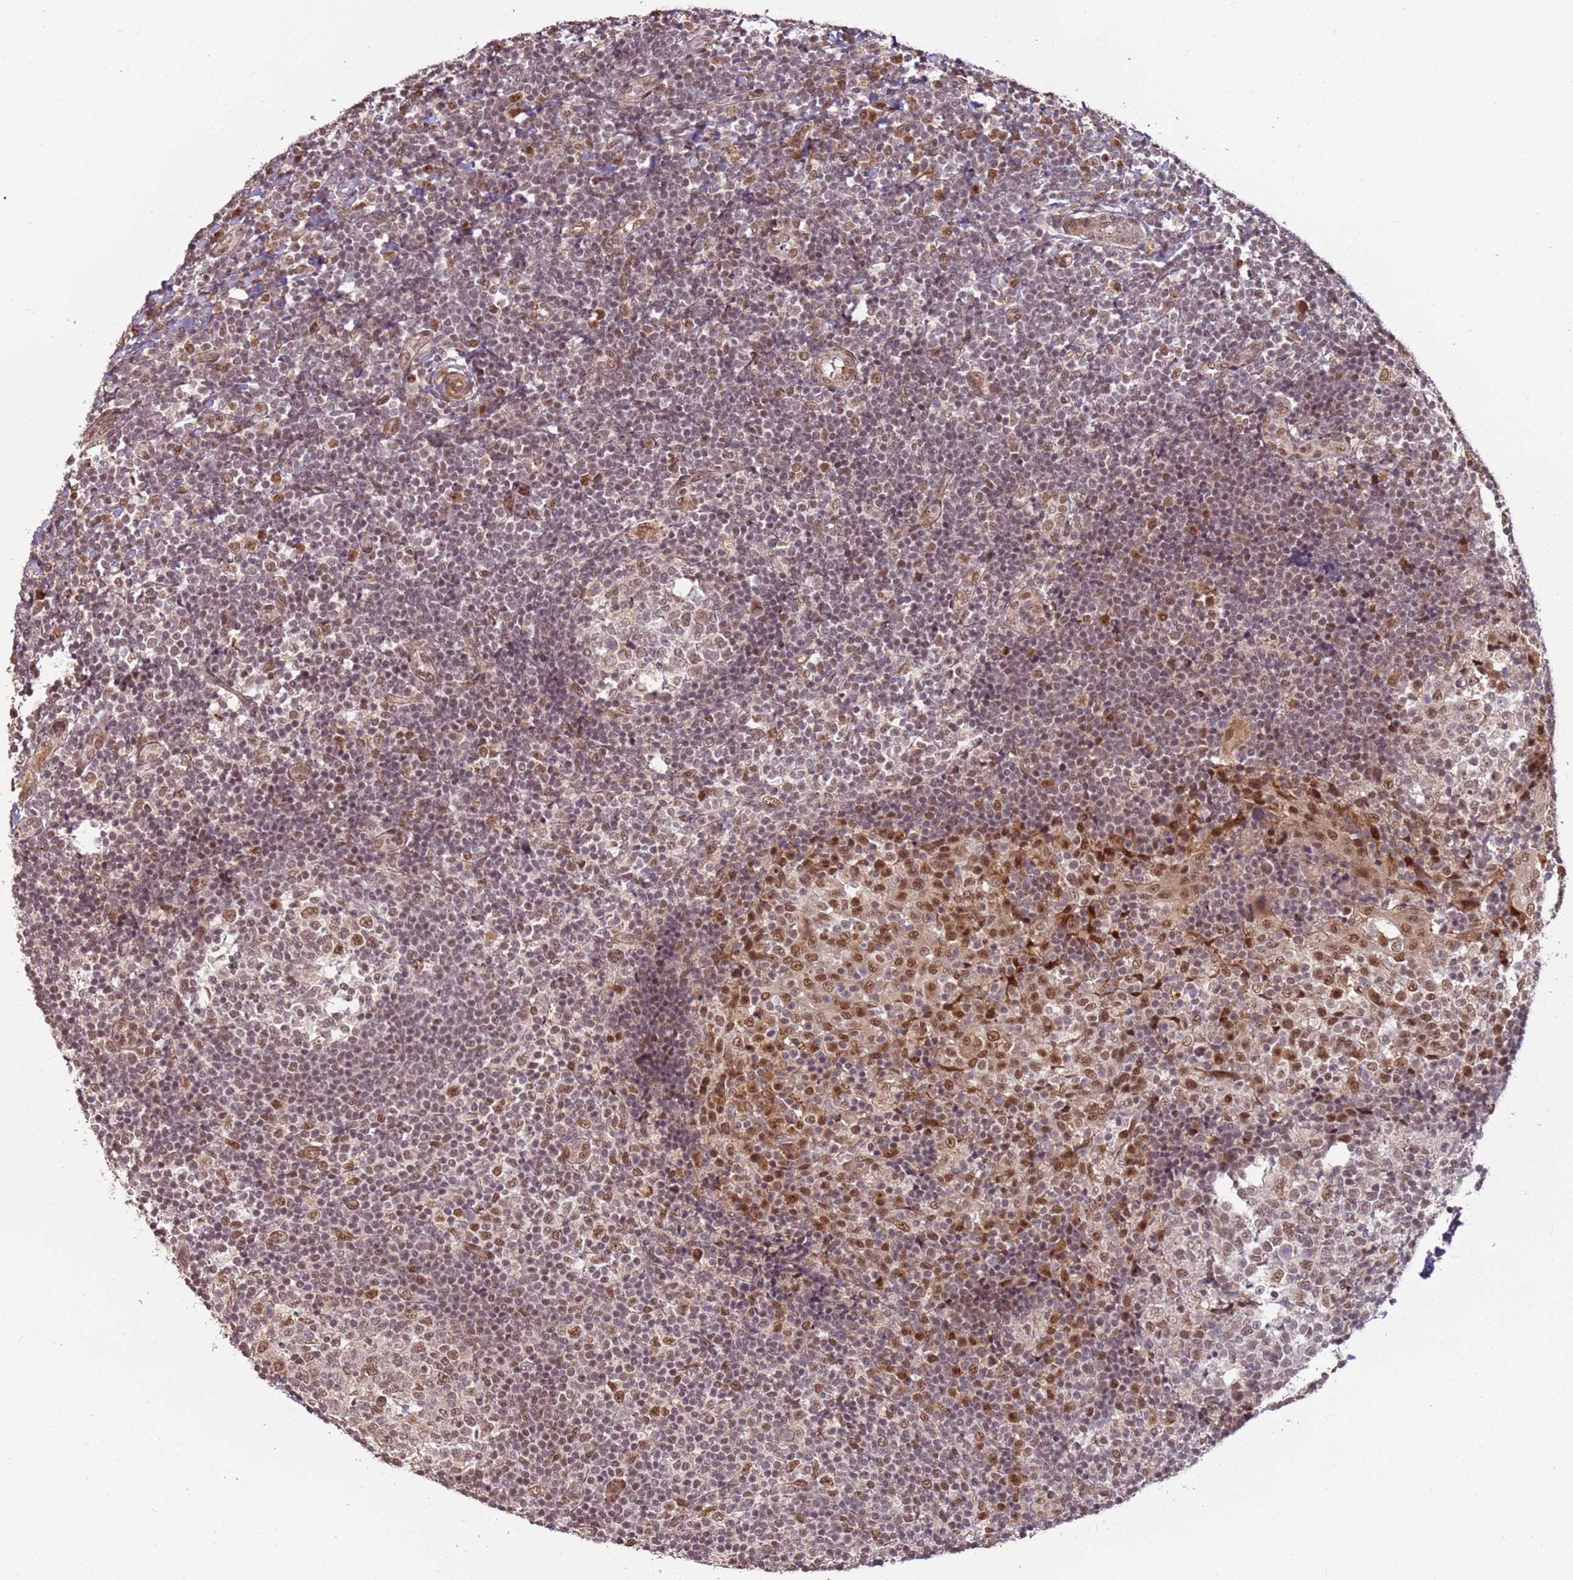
{"staining": {"intensity": "moderate", "quantity": "25%-75%", "location": "nuclear"}, "tissue": "tonsil", "cell_type": "Germinal center cells", "image_type": "normal", "snomed": [{"axis": "morphology", "description": "Normal tissue, NOS"}, {"axis": "topography", "description": "Tonsil"}], "caption": "DAB (3,3'-diaminobenzidine) immunohistochemical staining of unremarkable tonsil displays moderate nuclear protein staining in about 25%-75% of germinal center cells.", "gene": "POLR3H", "patient": {"sex": "female", "age": 19}}